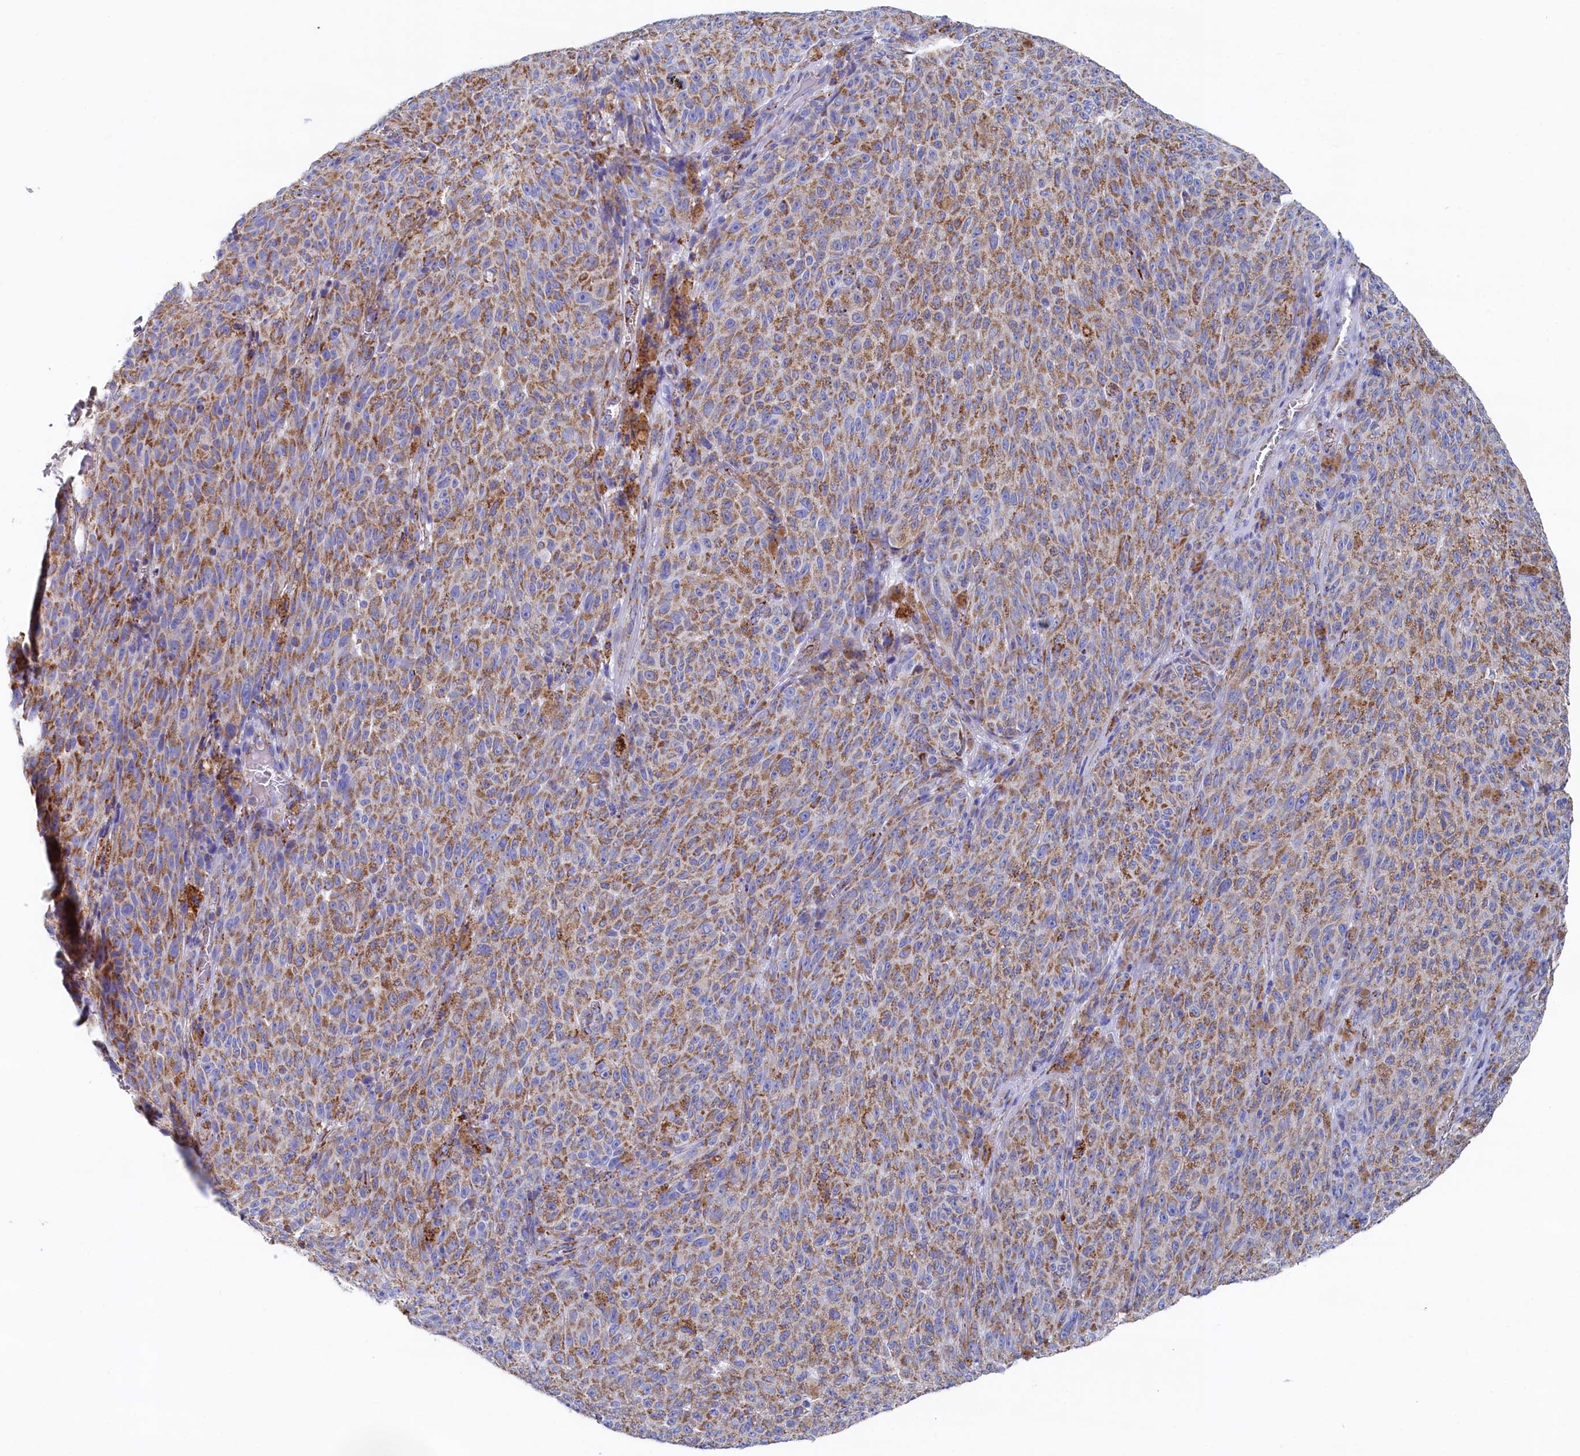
{"staining": {"intensity": "moderate", "quantity": ">75%", "location": "cytoplasmic/membranous"}, "tissue": "melanoma", "cell_type": "Tumor cells", "image_type": "cancer", "snomed": [{"axis": "morphology", "description": "Malignant melanoma, NOS"}, {"axis": "topography", "description": "Skin"}], "caption": "Protein staining by IHC demonstrates moderate cytoplasmic/membranous expression in about >75% of tumor cells in malignant melanoma. The protein of interest is shown in brown color, while the nuclei are stained blue.", "gene": "MMAB", "patient": {"sex": "female", "age": 82}}